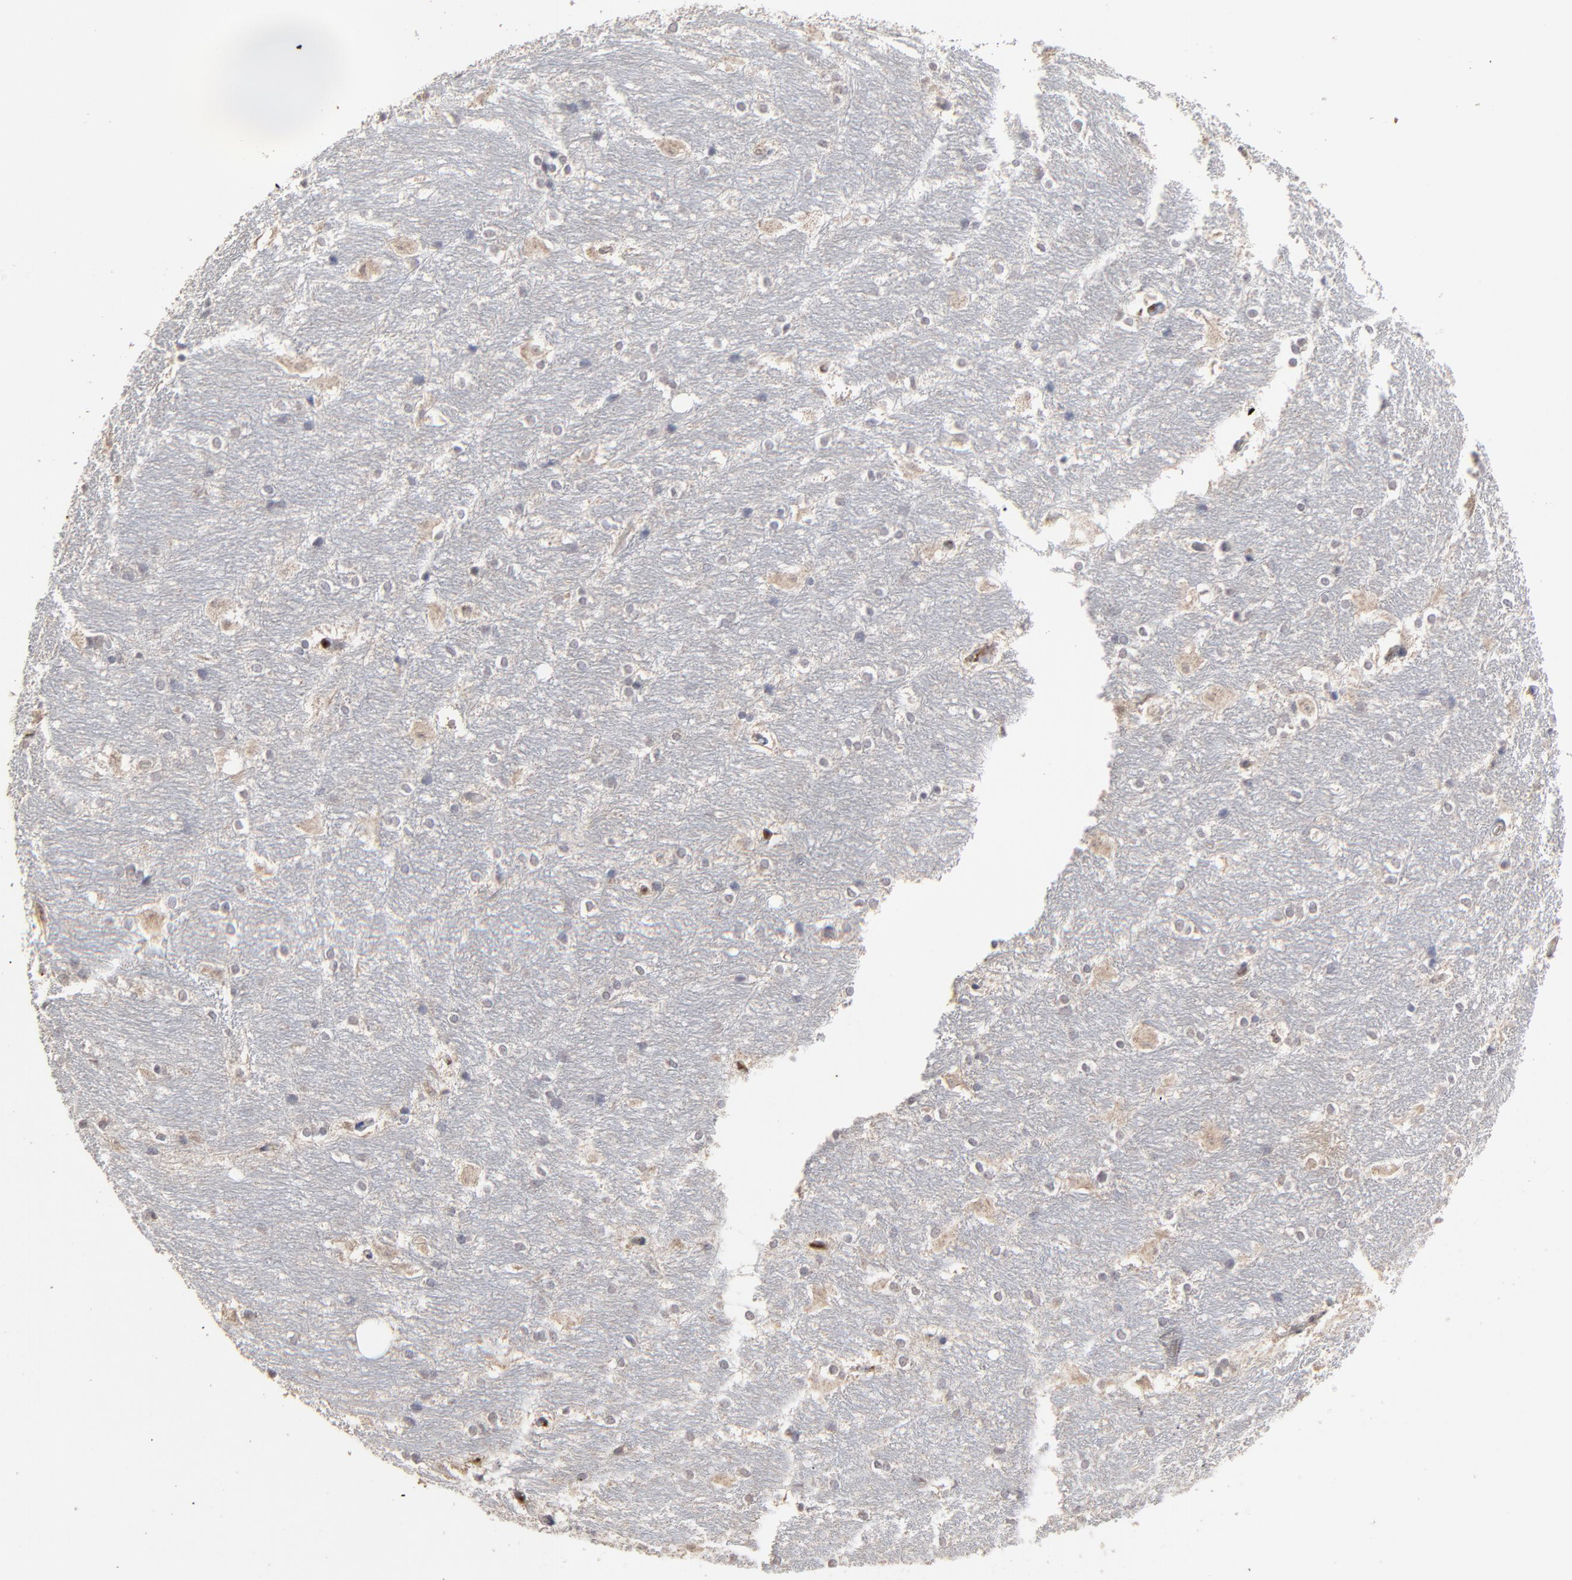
{"staining": {"intensity": "negative", "quantity": "none", "location": "none"}, "tissue": "hippocampus", "cell_type": "Glial cells", "image_type": "normal", "snomed": [{"axis": "morphology", "description": "Normal tissue, NOS"}, {"axis": "topography", "description": "Hippocampus"}], "caption": "Protein analysis of normal hippocampus demonstrates no significant staining in glial cells. Brightfield microscopy of immunohistochemistry stained with DAB (3,3'-diaminobenzidine) (brown) and hematoxylin (blue), captured at high magnification.", "gene": "VPREB3", "patient": {"sex": "female", "age": 19}}